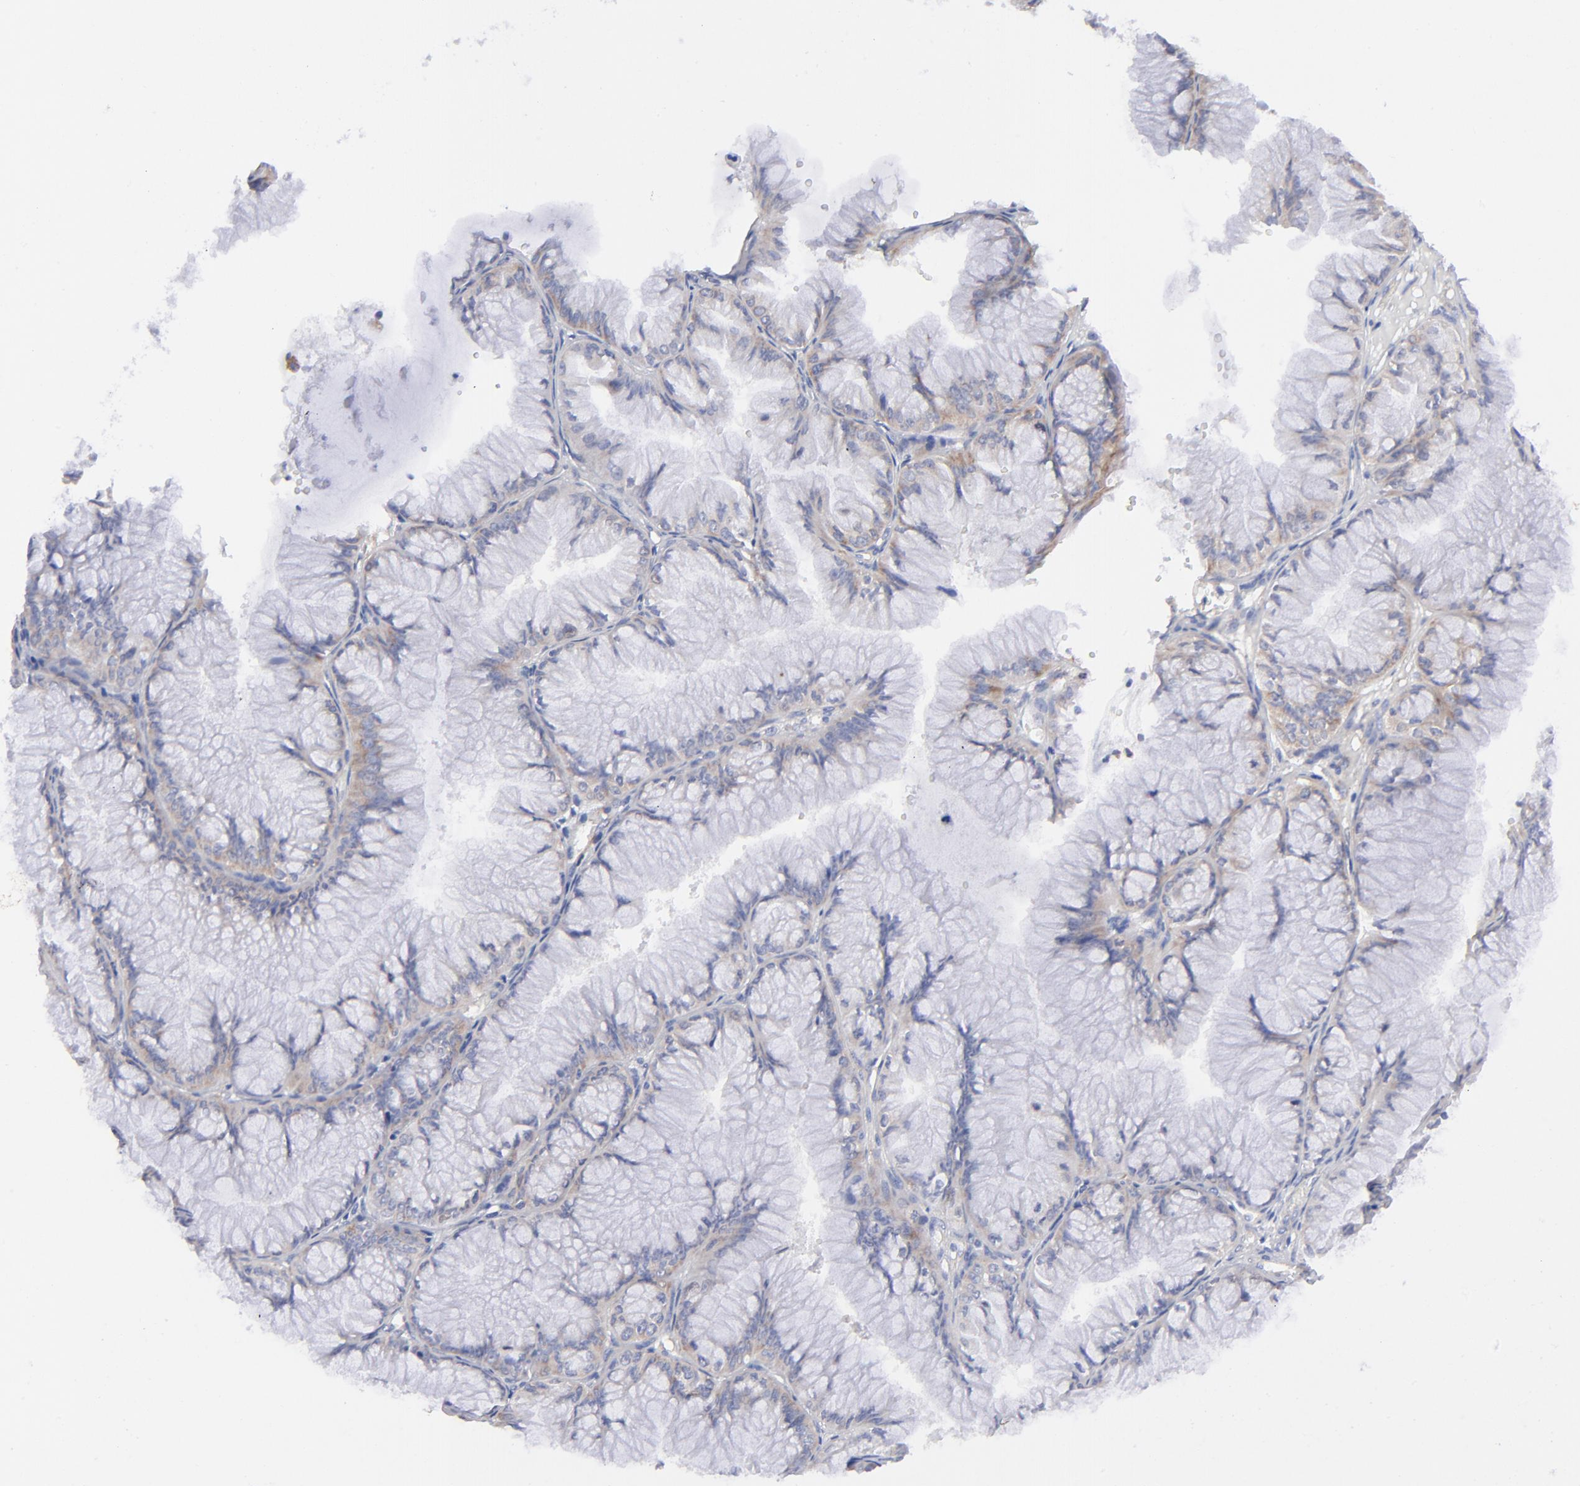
{"staining": {"intensity": "weak", "quantity": ">75%", "location": "cytoplasmic/membranous"}, "tissue": "ovarian cancer", "cell_type": "Tumor cells", "image_type": "cancer", "snomed": [{"axis": "morphology", "description": "Cystadenocarcinoma, mucinous, NOS"}, {"axis": "topography", "description": "Ovary"}], "caption": "Human ovarian cancer stained for a protein (brown) demonstrates weak cytoplasmic/membranous positive positivity in approximately >75% of tumor cells.", "gene": "EIF2AK2", "patient": {"sex": "female", "age": 63}}